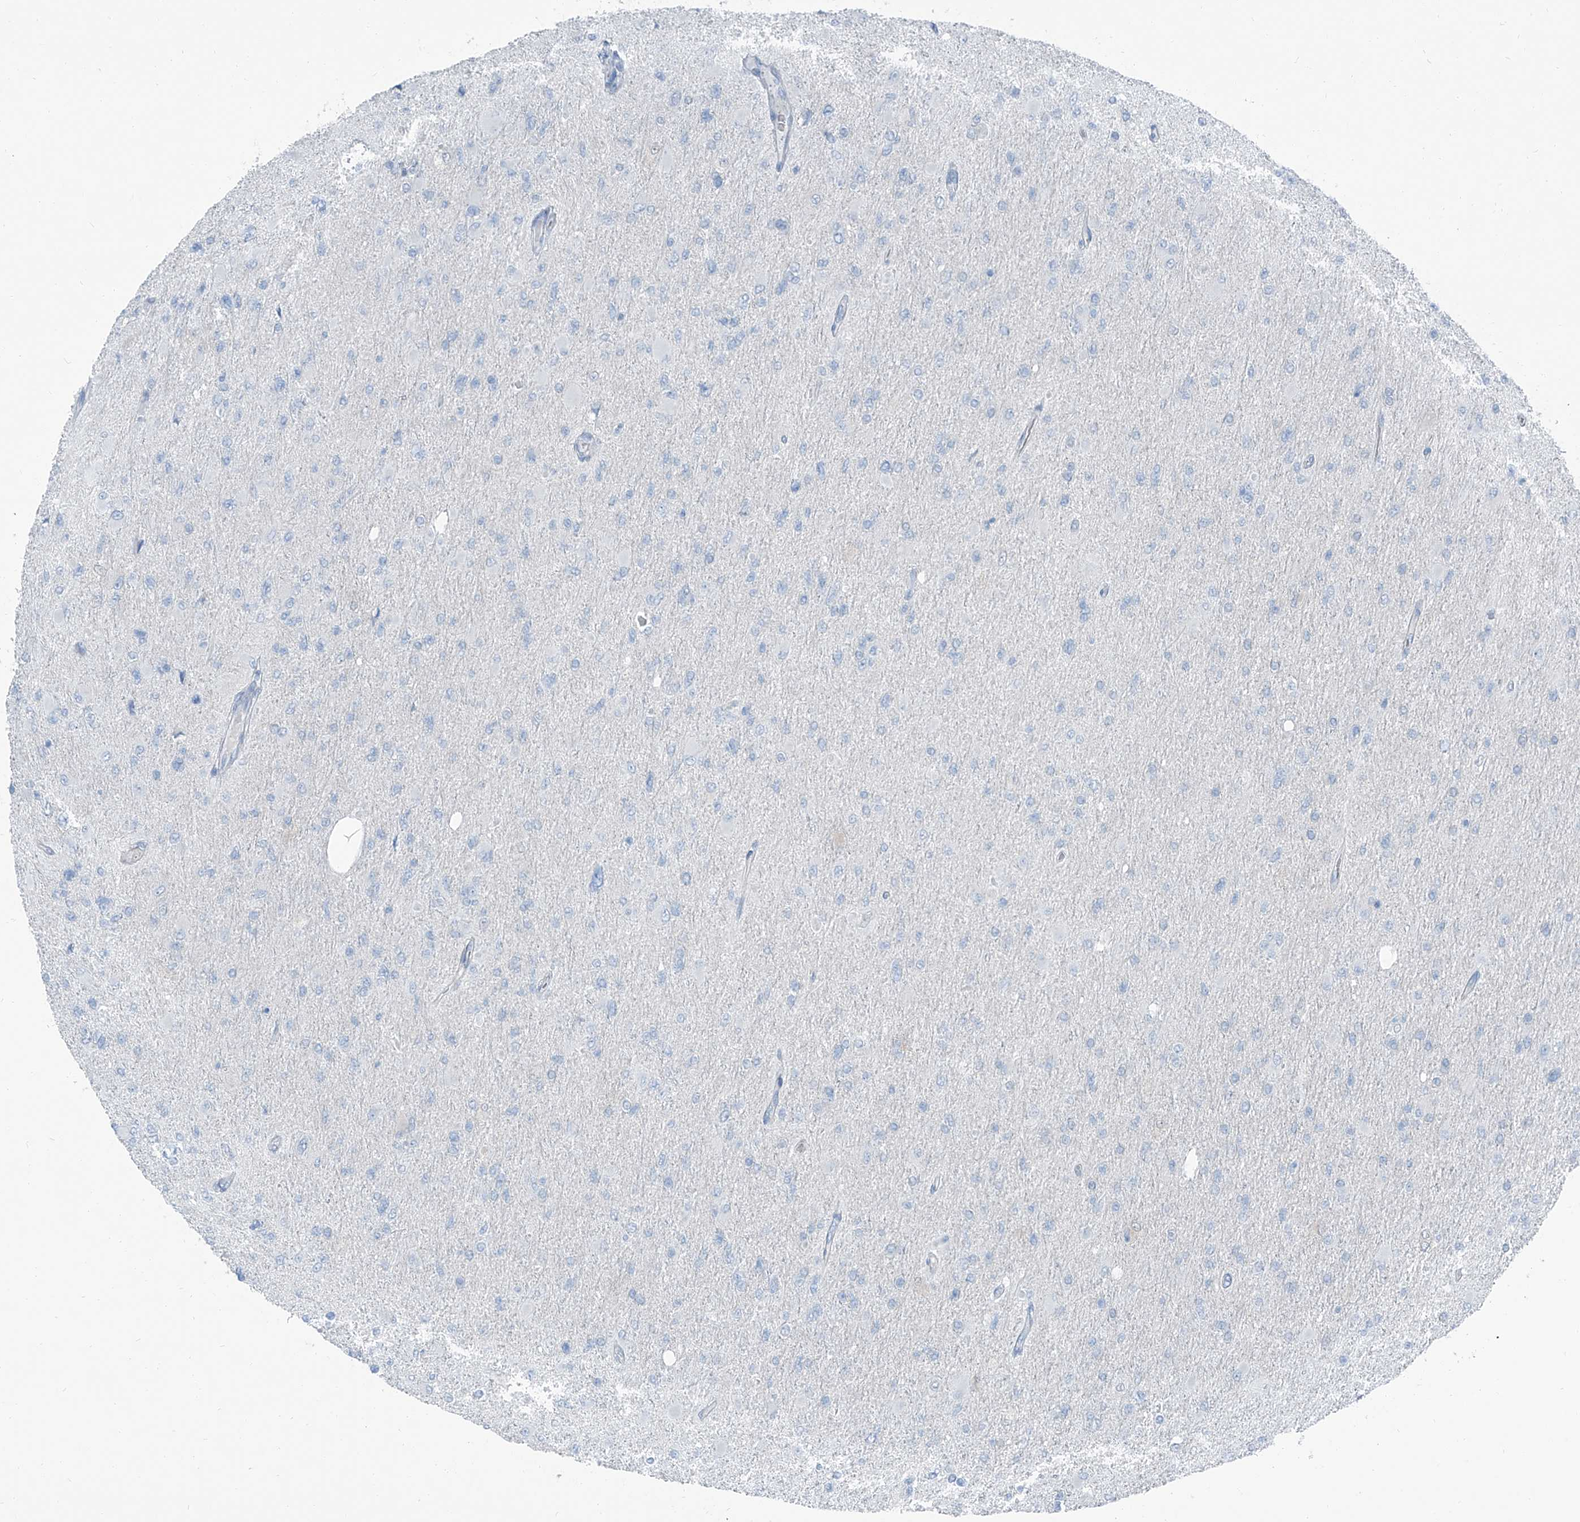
{"staining": {"intensity": "negative", "quantity": "none", "location": "none"}, "tissue": "glioma", "cell_type": "Tumor cells", "image_type": "cancer", "snomed": [{"axis": "morphology", "description": "Glioma, malignant, High grade"}, {"axis": "topography", "description": "Cerebral cortex"}], "caption": "This is an IHC micrograph of human glioma. There is no expression in tumor cells.", "gene": "RGN", "patient": {"sex": "female", "age": 36}}